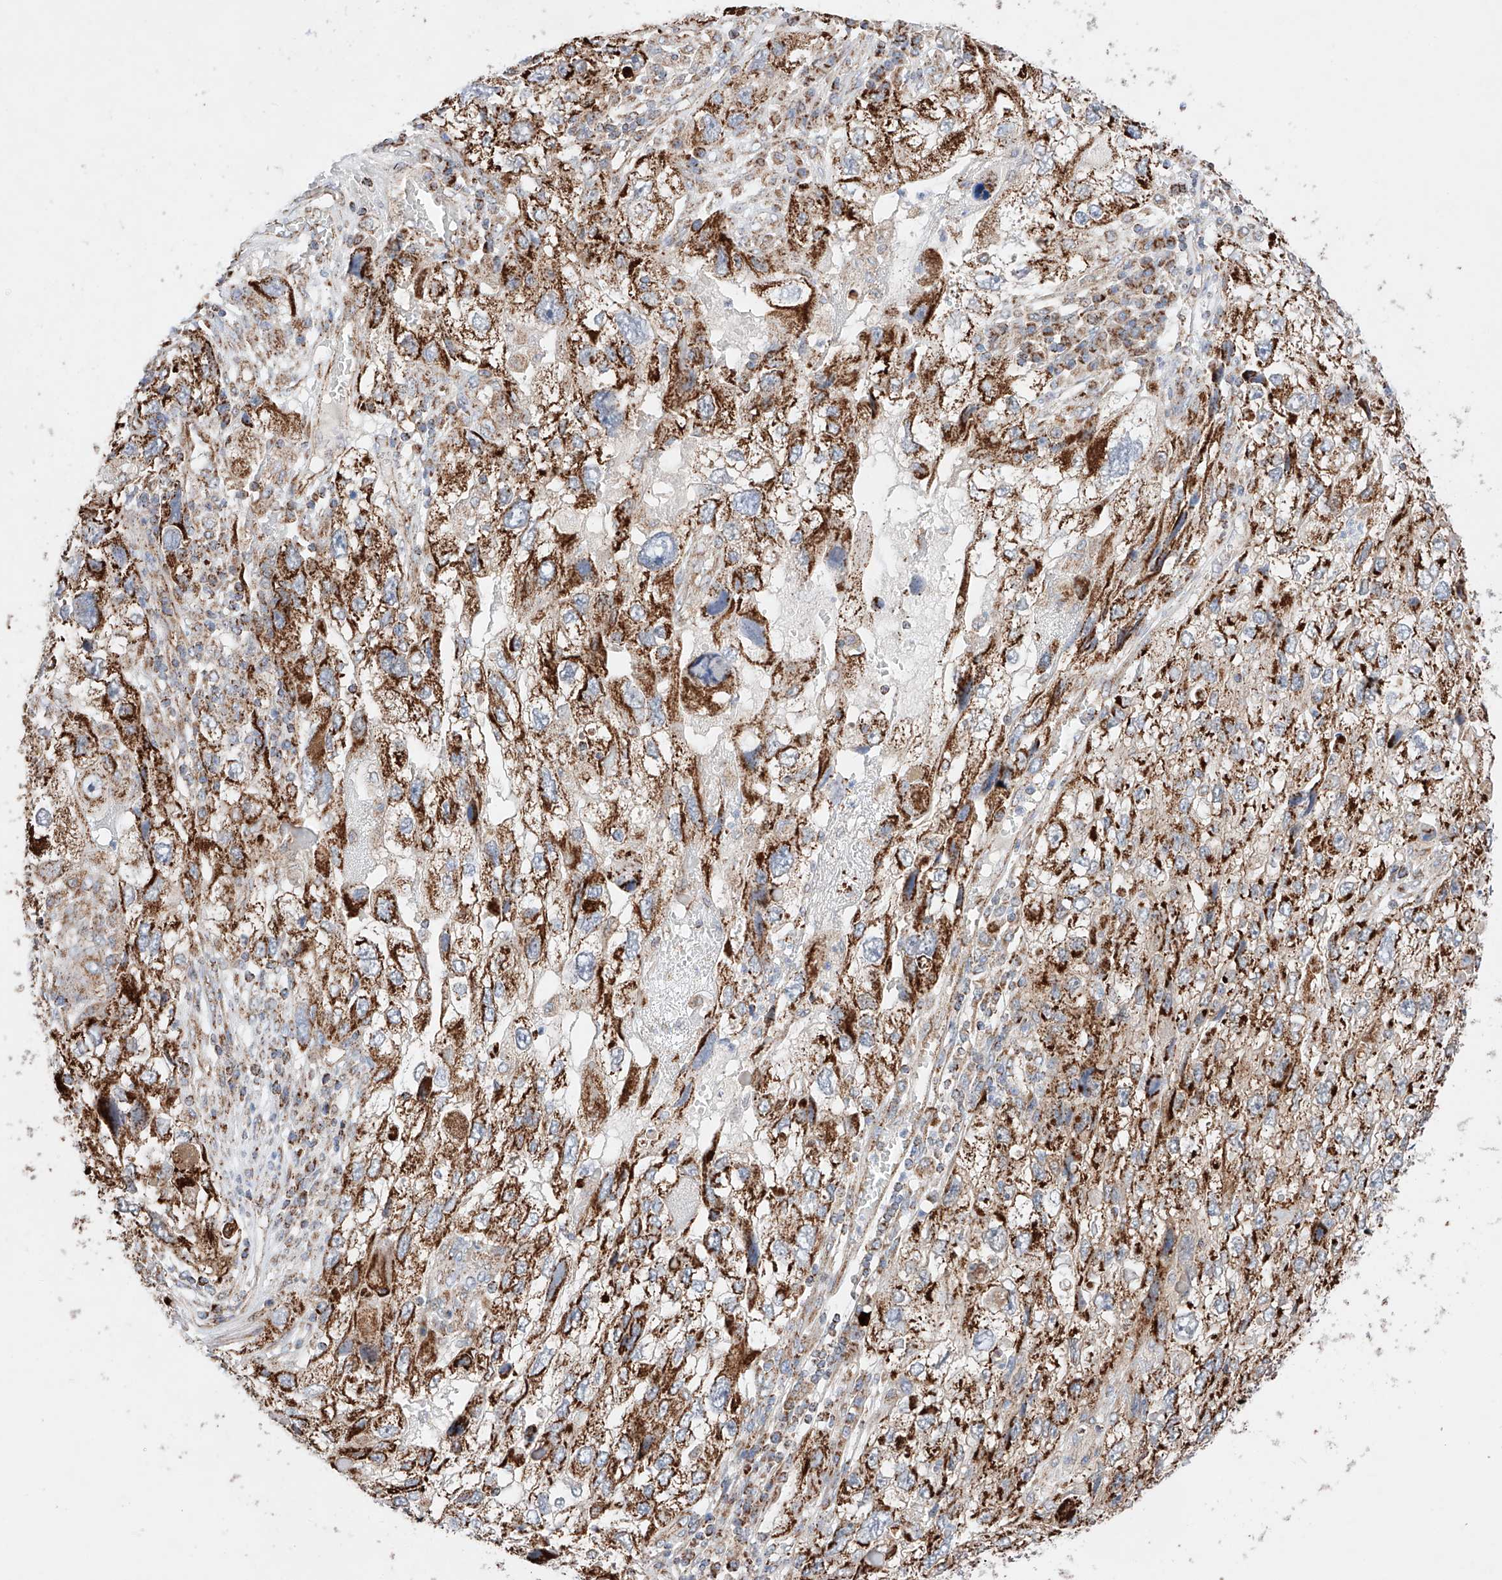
{"staining": {"intensity": "strong", "quantity": ">75%", "location": "cytoplasmic/membranous"}, "tissue": "endometrial cancer", "cell_type": "Tumor cells", "image_type": "cancer", "snomed": [{"axis": "morphology", "description": "Adenocarcinoma, NOS"}, {"axis": "topography", "description": "Endometrium"}], "caption": "This photomicrograph demonstrates immunohistochemistry staining of human adenocarcinoma (endometrial), with high strong cytoplasmic/membranous expression in approximately >75% of tumor cells.", "gene": "KTI12", "patient": {"sex": "female", "age": 49}}